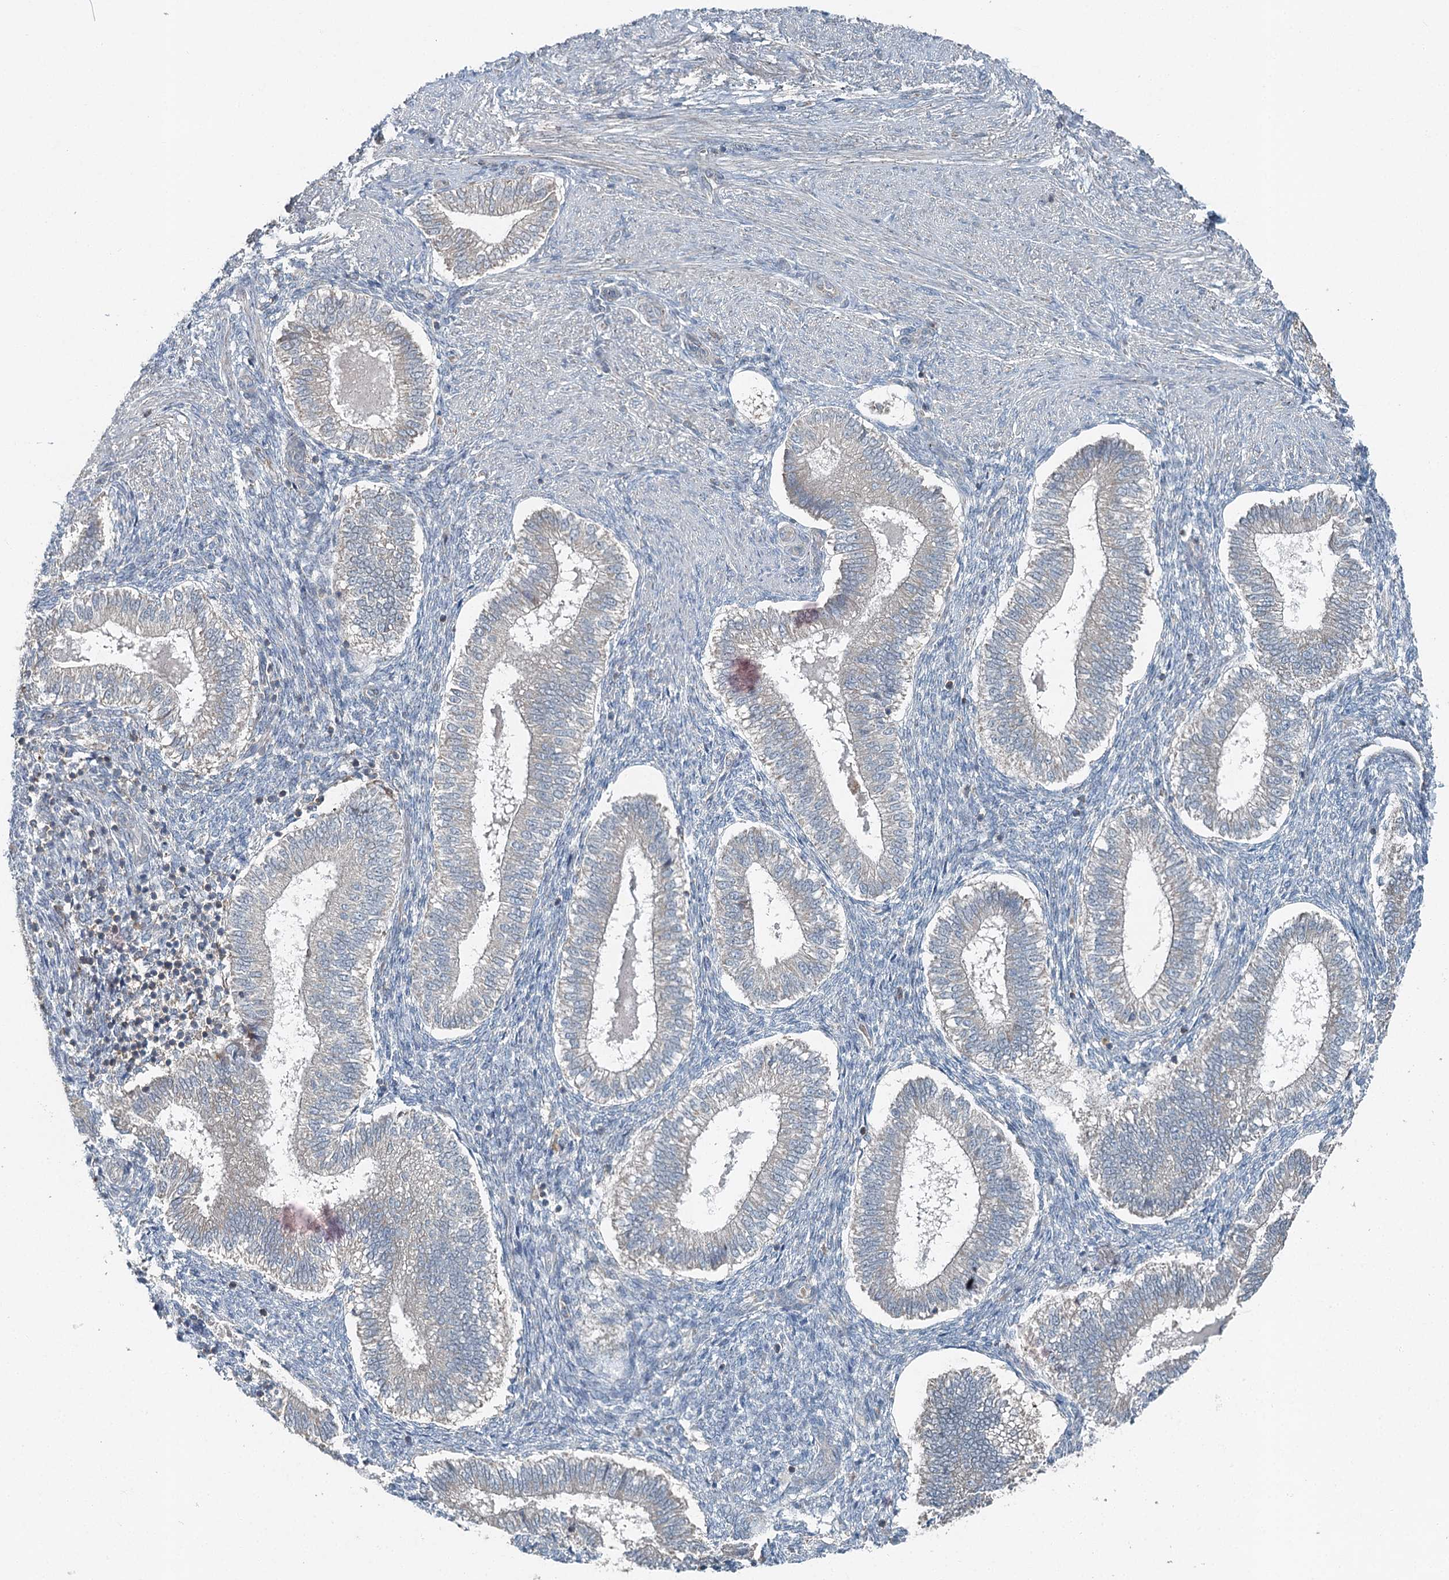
{"staining": {"intensity": "weak", "quantity": "<25%", "location": "cytoplasmic/membranous"}, "tissue": "endometrium", "cell_type": "Cells in endometrial stroma", "image_type": "normal", "snomed": [{"axis": "morphology", "description": "Normal tissue, NOS"}, {"axis": "topography", "description": "Endometrium"}], "caption": "IHC of unremarkable human endometrium reveals no staining in cells in endometrial stroma.", "gene": "SKIC3", "patient": {"sex": "female", "age": 25}}